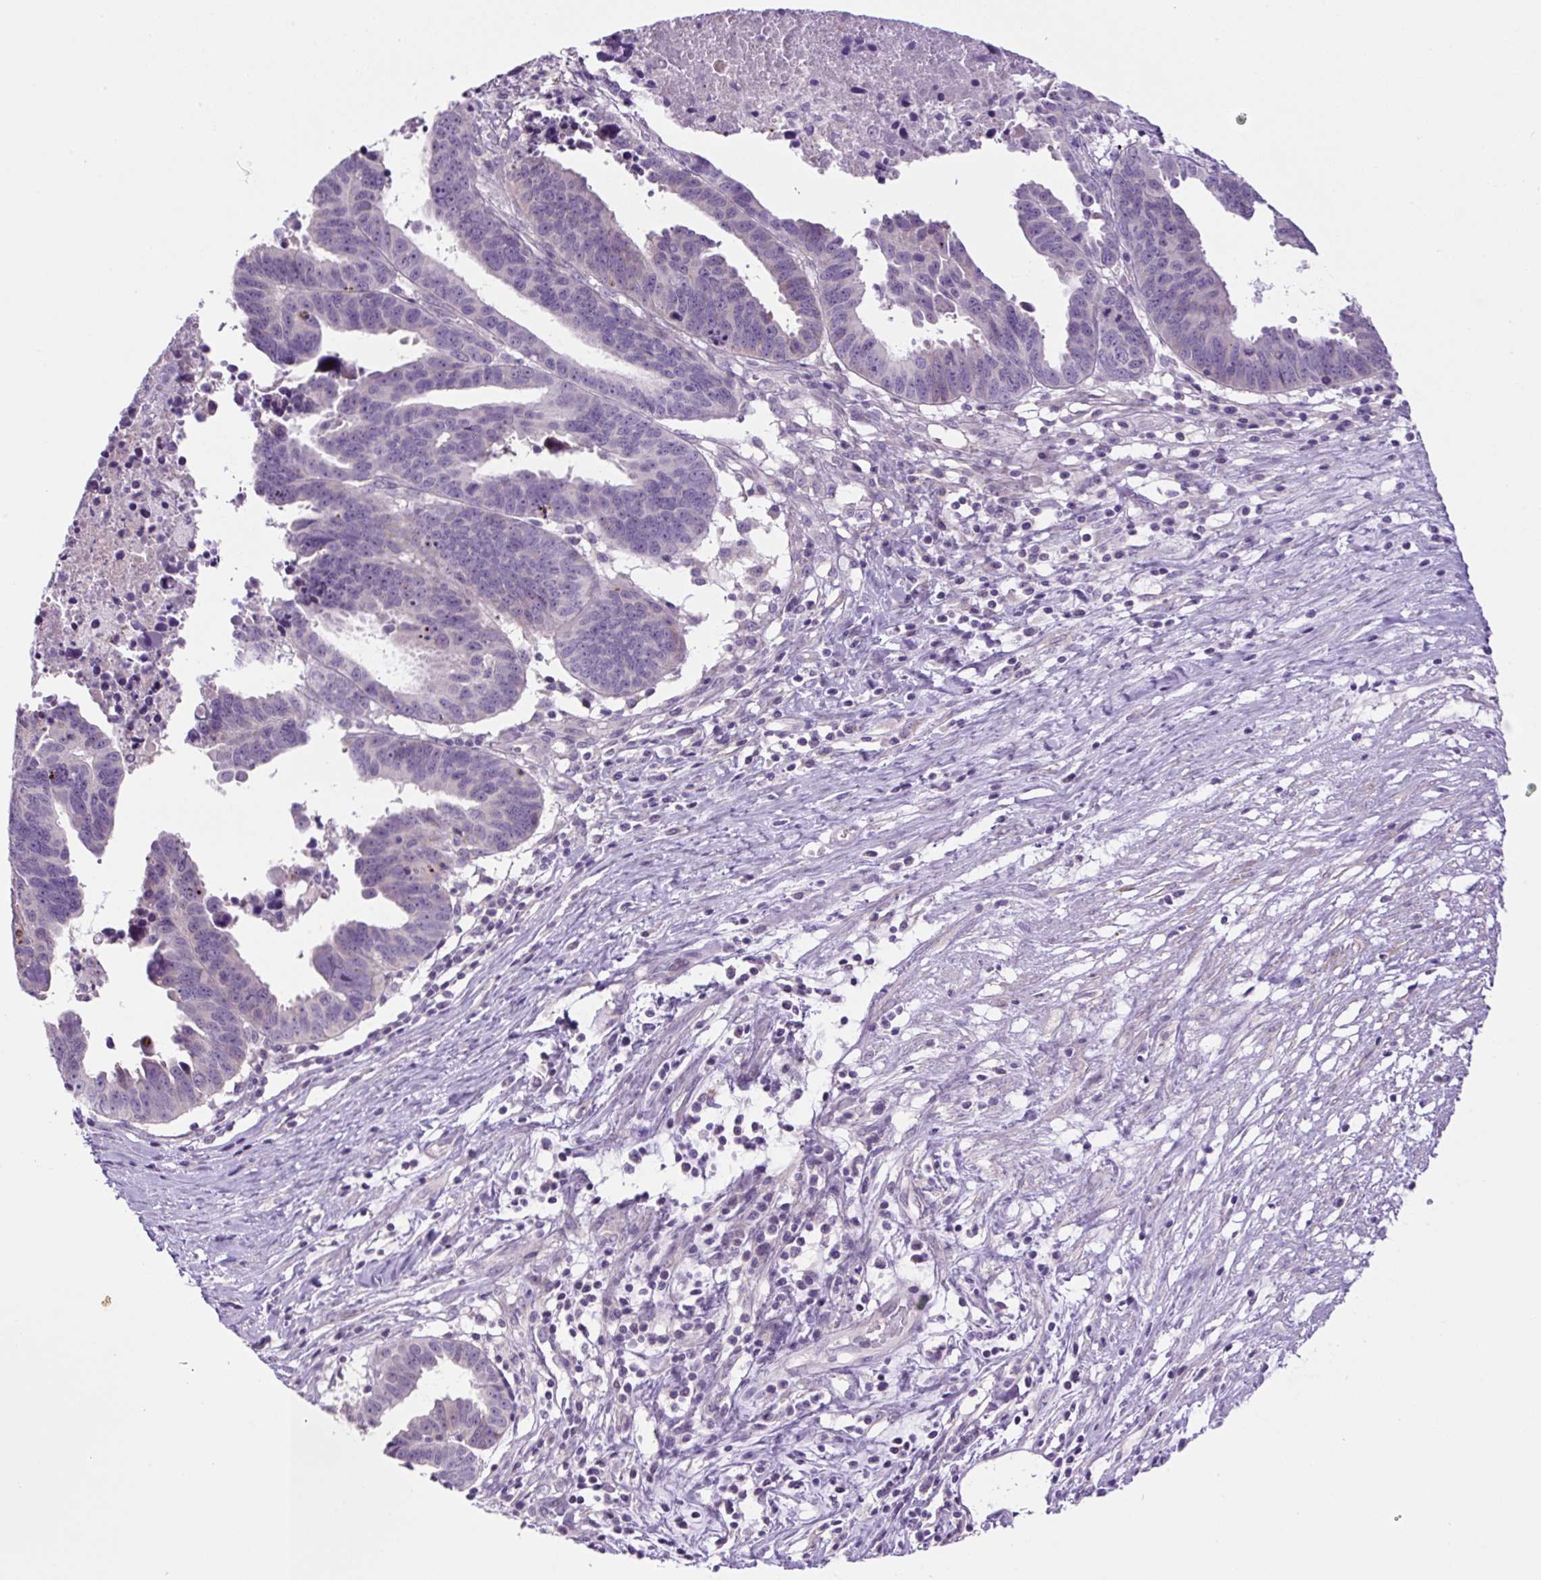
{"staining": {"intensity": "negative", "quantity": "none", "location": "none"}, "tissue": "ovarian cancer", "cell_type": "Tumor cells", "image_type": "cancer", "snomed": [{"axis": "morphology", "description": "Carcinoma, endometroid"}, {"axis": "morphology", "description": "Cystadenocarcinoma, serous, NOS"}, {"axis": "topography", "description": "Ovary"}], "caption": "This is a micrograph of immunohistochemistry staining of ovarian cancer (serous cystadenocarcinoma), which shows no expression in tumor cells. (Brightfield microscopy of DAB immunohistochemistry (IHC) at high magnification).", "gene": "OGDHL", "patient": {"sex": "female", "age": 45}}